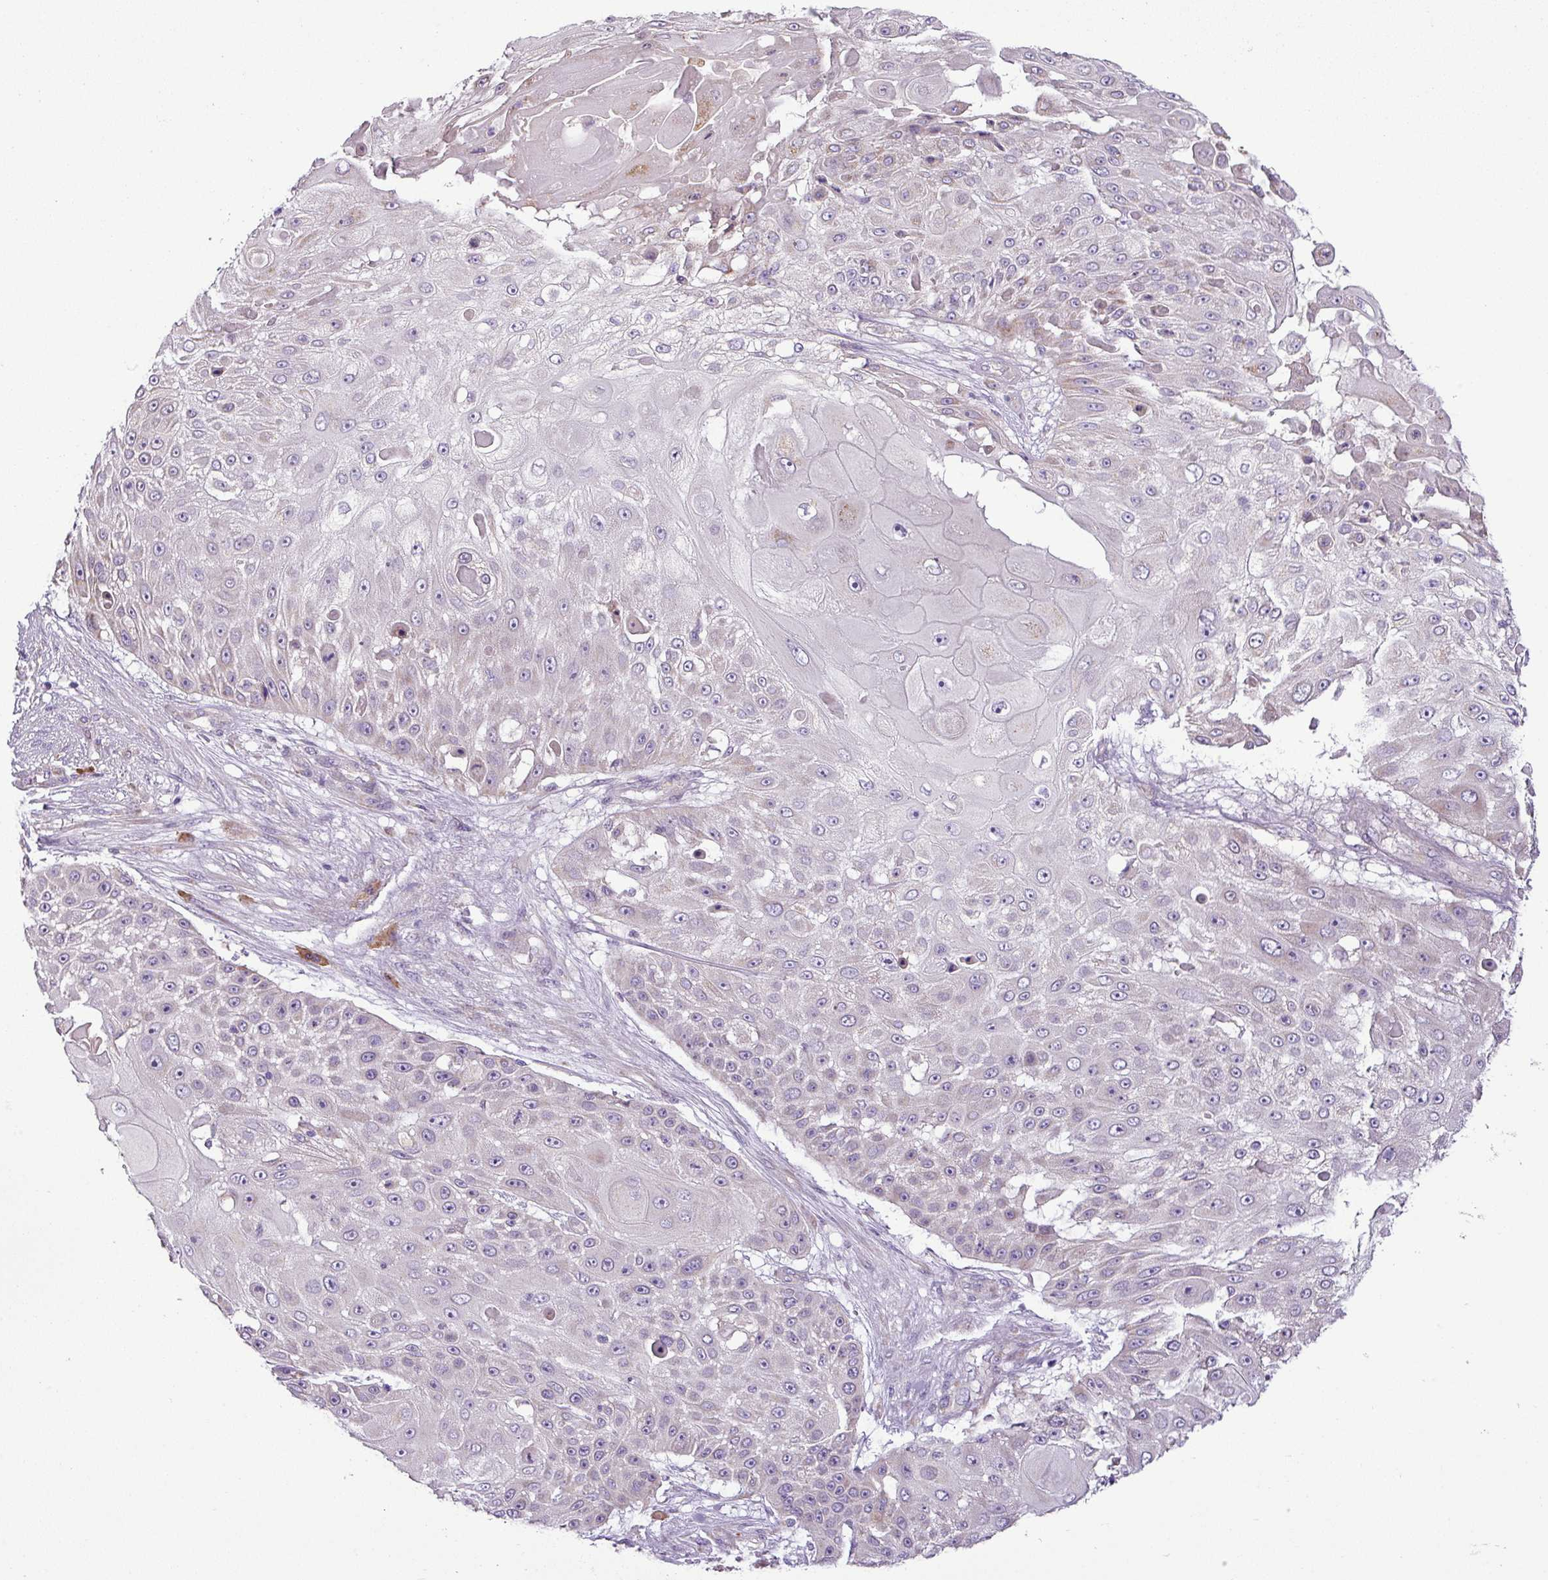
{"staining": {"intensity": "negative", "quantity": "none", "location": "none"}, "tissue": "skin cancer", "cell_type": "Tumor cells", "image_type": "cancer", "snomed": [{"axis": "morphology", "description": "Squamous cell carcinoma, NOS"}, {"axis": "topography", "description": "Skin"}], "caption": "Tumor cells are negative for brown protein staining in skin squamous cell carcinoma.", "gene": "MOCS3", "patient": {"sex": "female", "age": 86}}